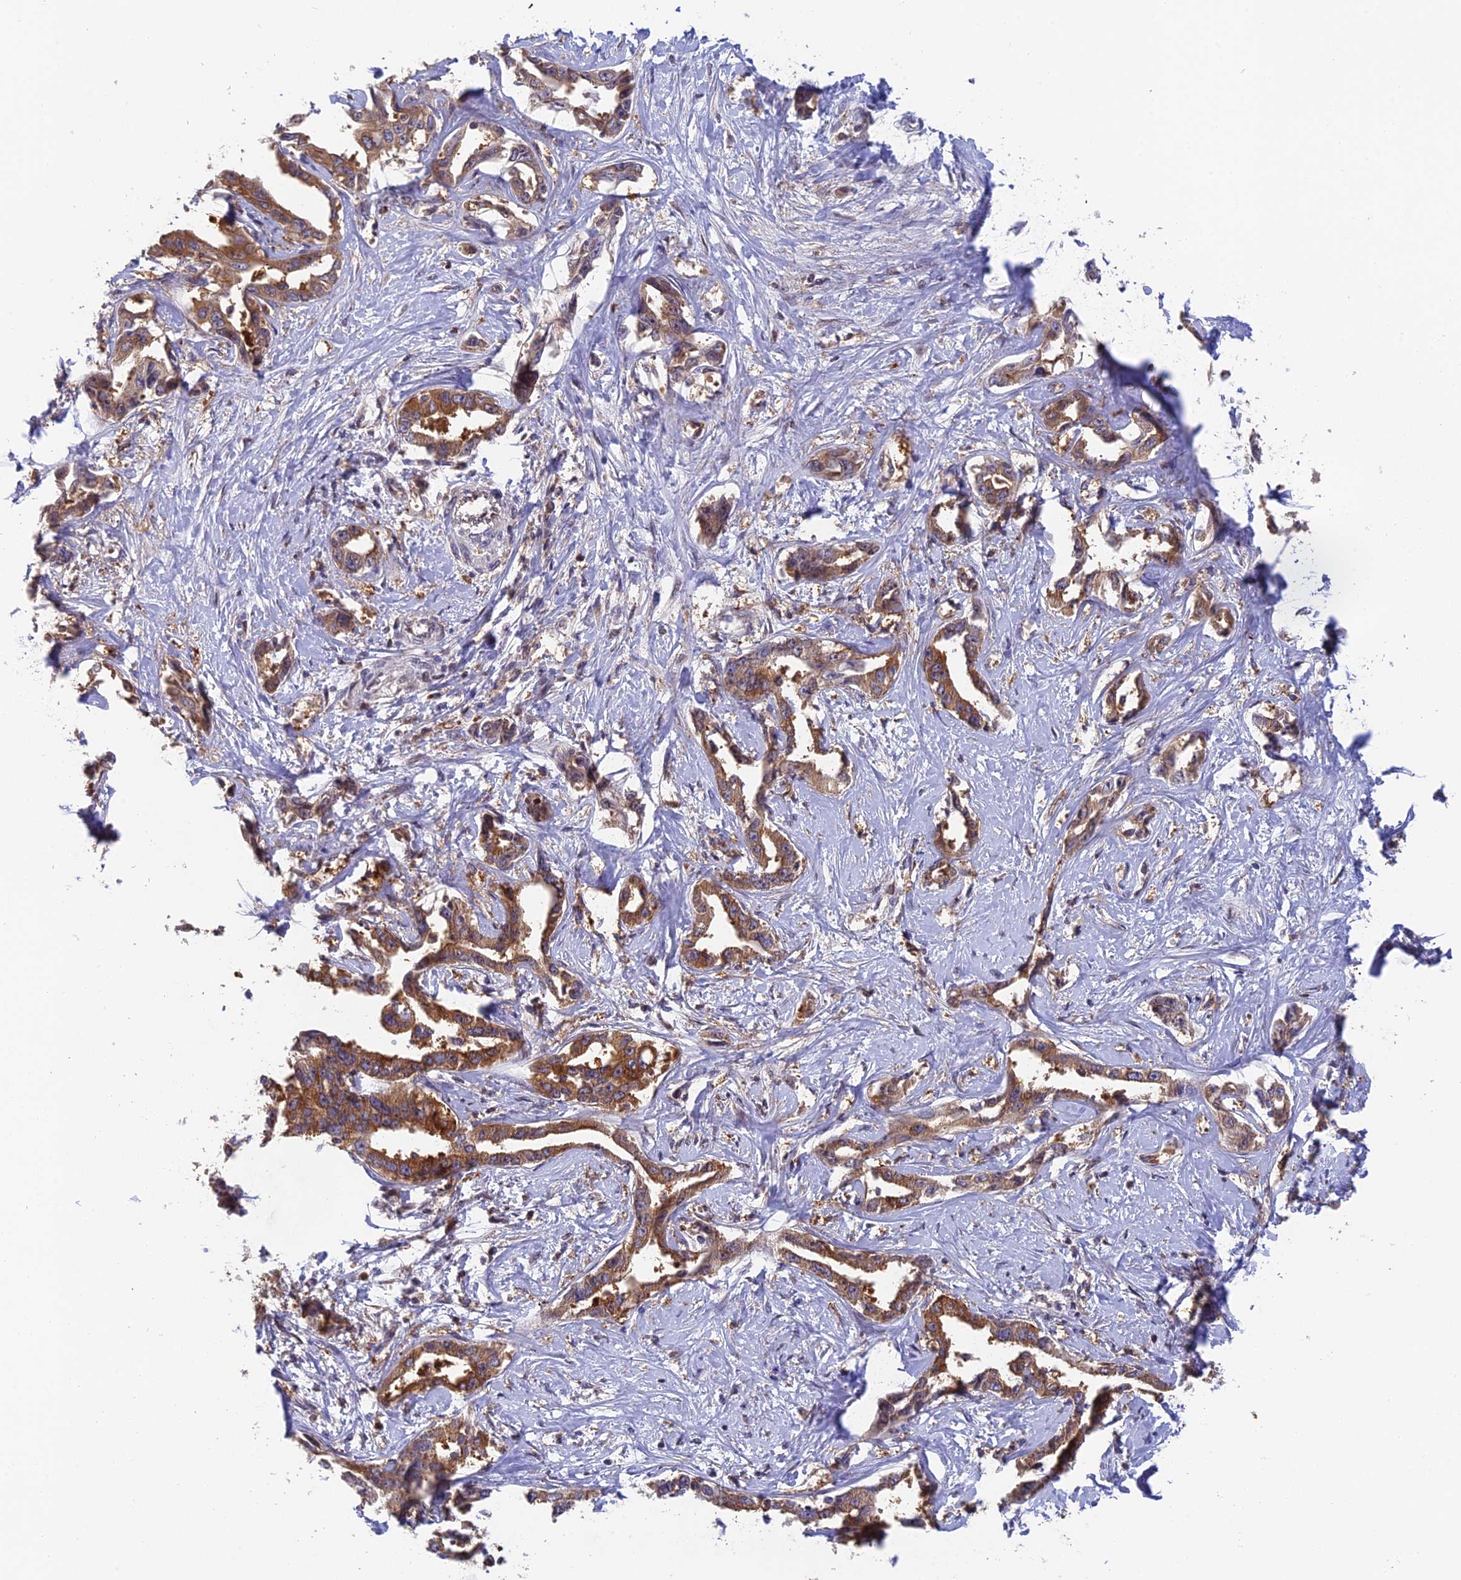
{"staining": {"intensity": "moderate", "quantity": ">75%", "location": "cytoplasmic/membranous"}, "tissue": "liver cancer", "cell_type": "Tumor cells", "image_type": "cancer", "snomed": [{"axis": "morphology", "description": "Cholangiocarcinoma"}, {"axis": "topography", "description": "Liver"}], "caption": "Liver cancer (cholangiocarcinoma) tissue shows moderate cytoplasmic/membranous expression in about >75% of tumor cells", "gene": "IPO5", "patient": {"sex": "male", "age": 59}}